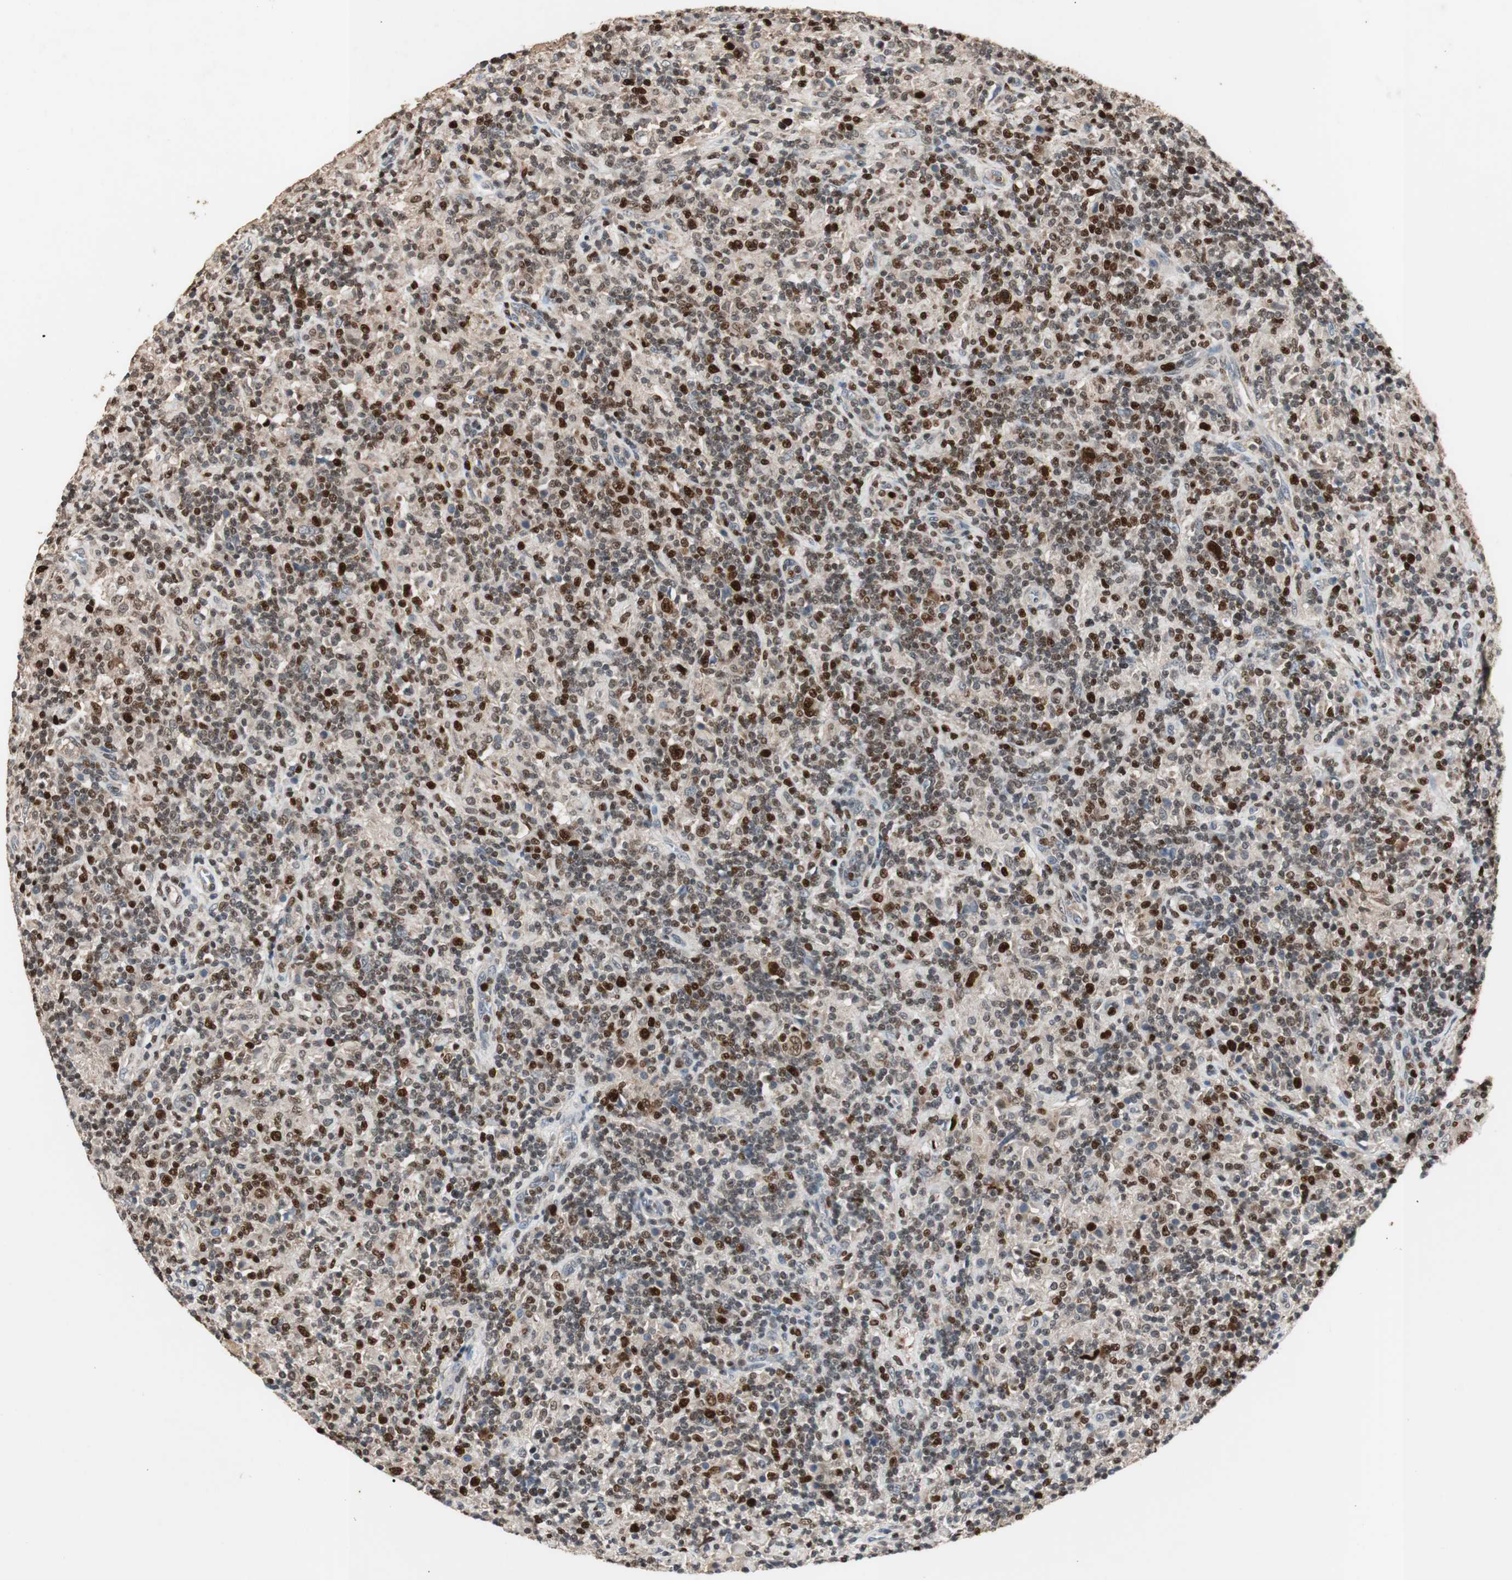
{"staining": {"intensity": "strong", "quantity": ">75%", "location": "nuclear"}, "tissue": "lymphoma", "cell_type": "Tumor cells", "image_type": "cancer", "snomed": [{"axis": "morphology", "description": "Hodgkin's disease, NOS"}, {"axis": "topography", "description": "Lymph node"}], "caption": "Protein positivity by immunohistochemistry (IHC) reveals strong nuclear staining in approximately >75% of tumor cells in lymphoma.", "gene": "FEN1", "patient": {"sex": "male", "age": 70}}